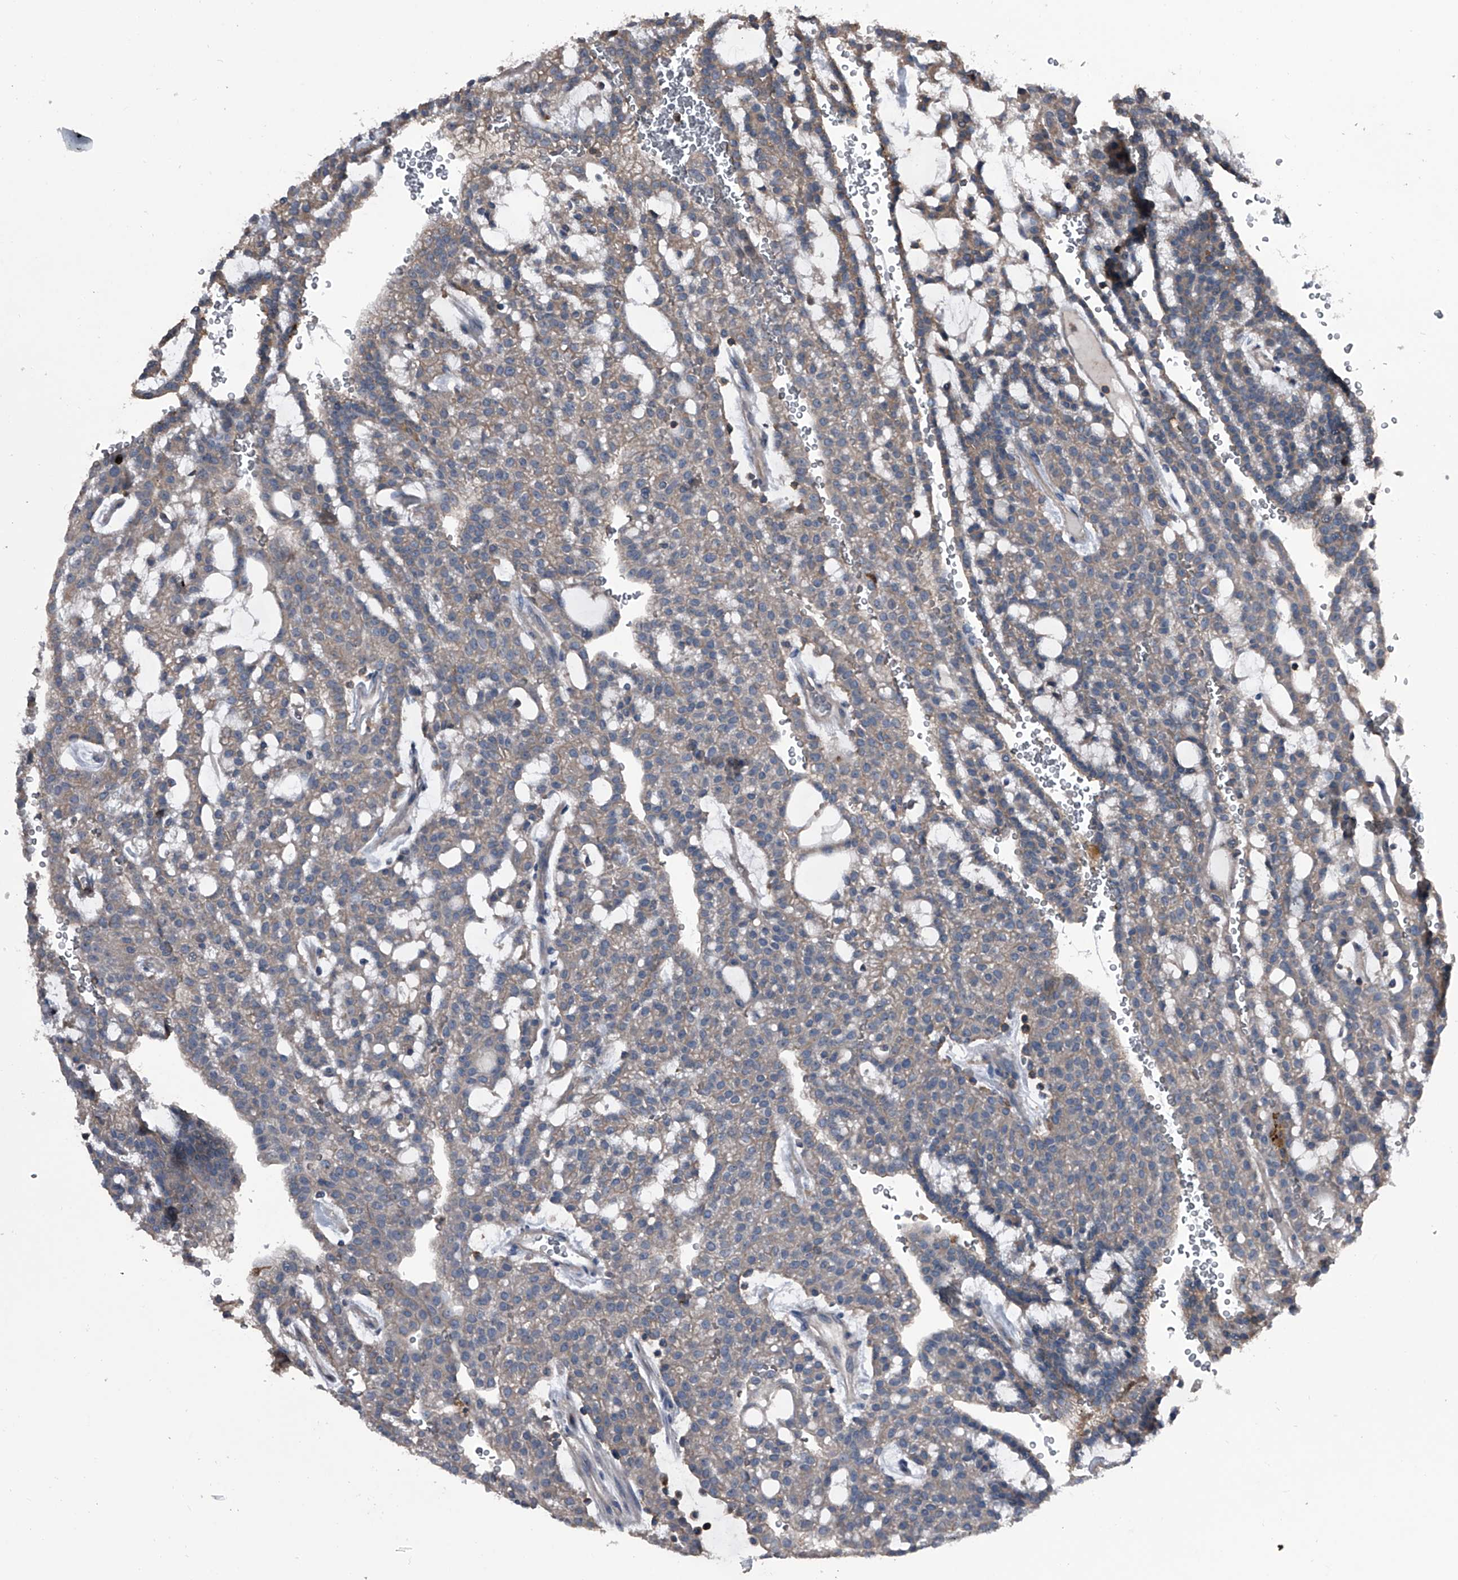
{"staining": {"intensity": "weak", "quantity": "25%-75%", "location": "cytoplasmic/membranous"}, "tissue": "renal cancer", "cell_type": "Tumor cells", "image_type": "cancer", "snomed": [{"axis": "morphology", "description": "Adenocarcinoma, NOS"}, {"axis": "topography", "description": "Kidney"}], "caption": "Immunohistochemistry (IHC) of renal cancer (adenocarcinoma) shows low levels of weak cytoplasmic/membranous staining in approximately 25%-75% of tumor cells.", "gene": "PIP5K1A", "patient": {"sex": "male", "age": 63}}